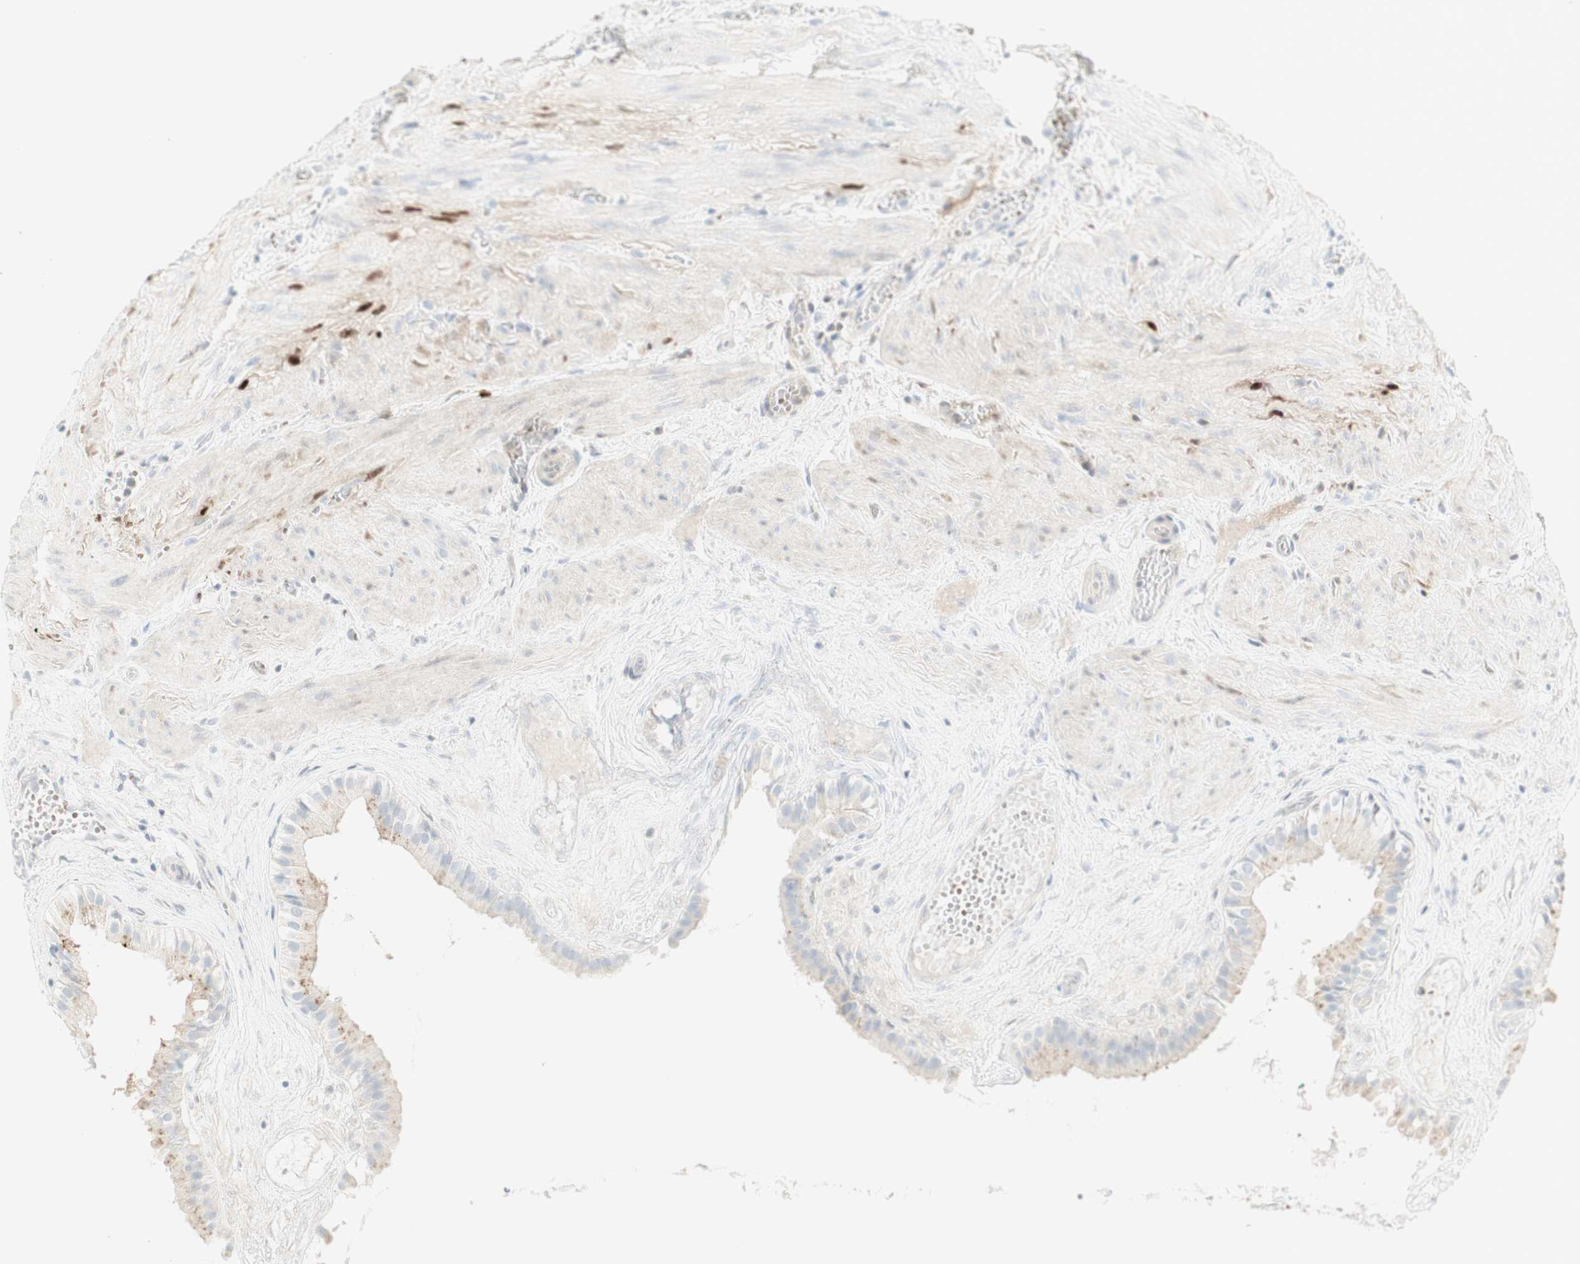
{"staining": {"intensity": "moderate", "quantity": "<25%", "location": "cytoplasmic/membranous"}, "tissue": "gallbladder", "cell_type": "Glandular cells", "image_type": "normal", "snomed": [{"axis": "morphology", "description": "Normal tissue, NOS"}, {"axis": "topography", "description": "Gallbladder"}], "caption": "IHC micrograph of normal human gallbladder stained for a protein (brown), which demonstrates low levels of moderate cytoplasmic/membranous positivity in approximately <25% of glandular cells.", "gene": "MDK", "patient": {"sex": "female", "age": 26}}